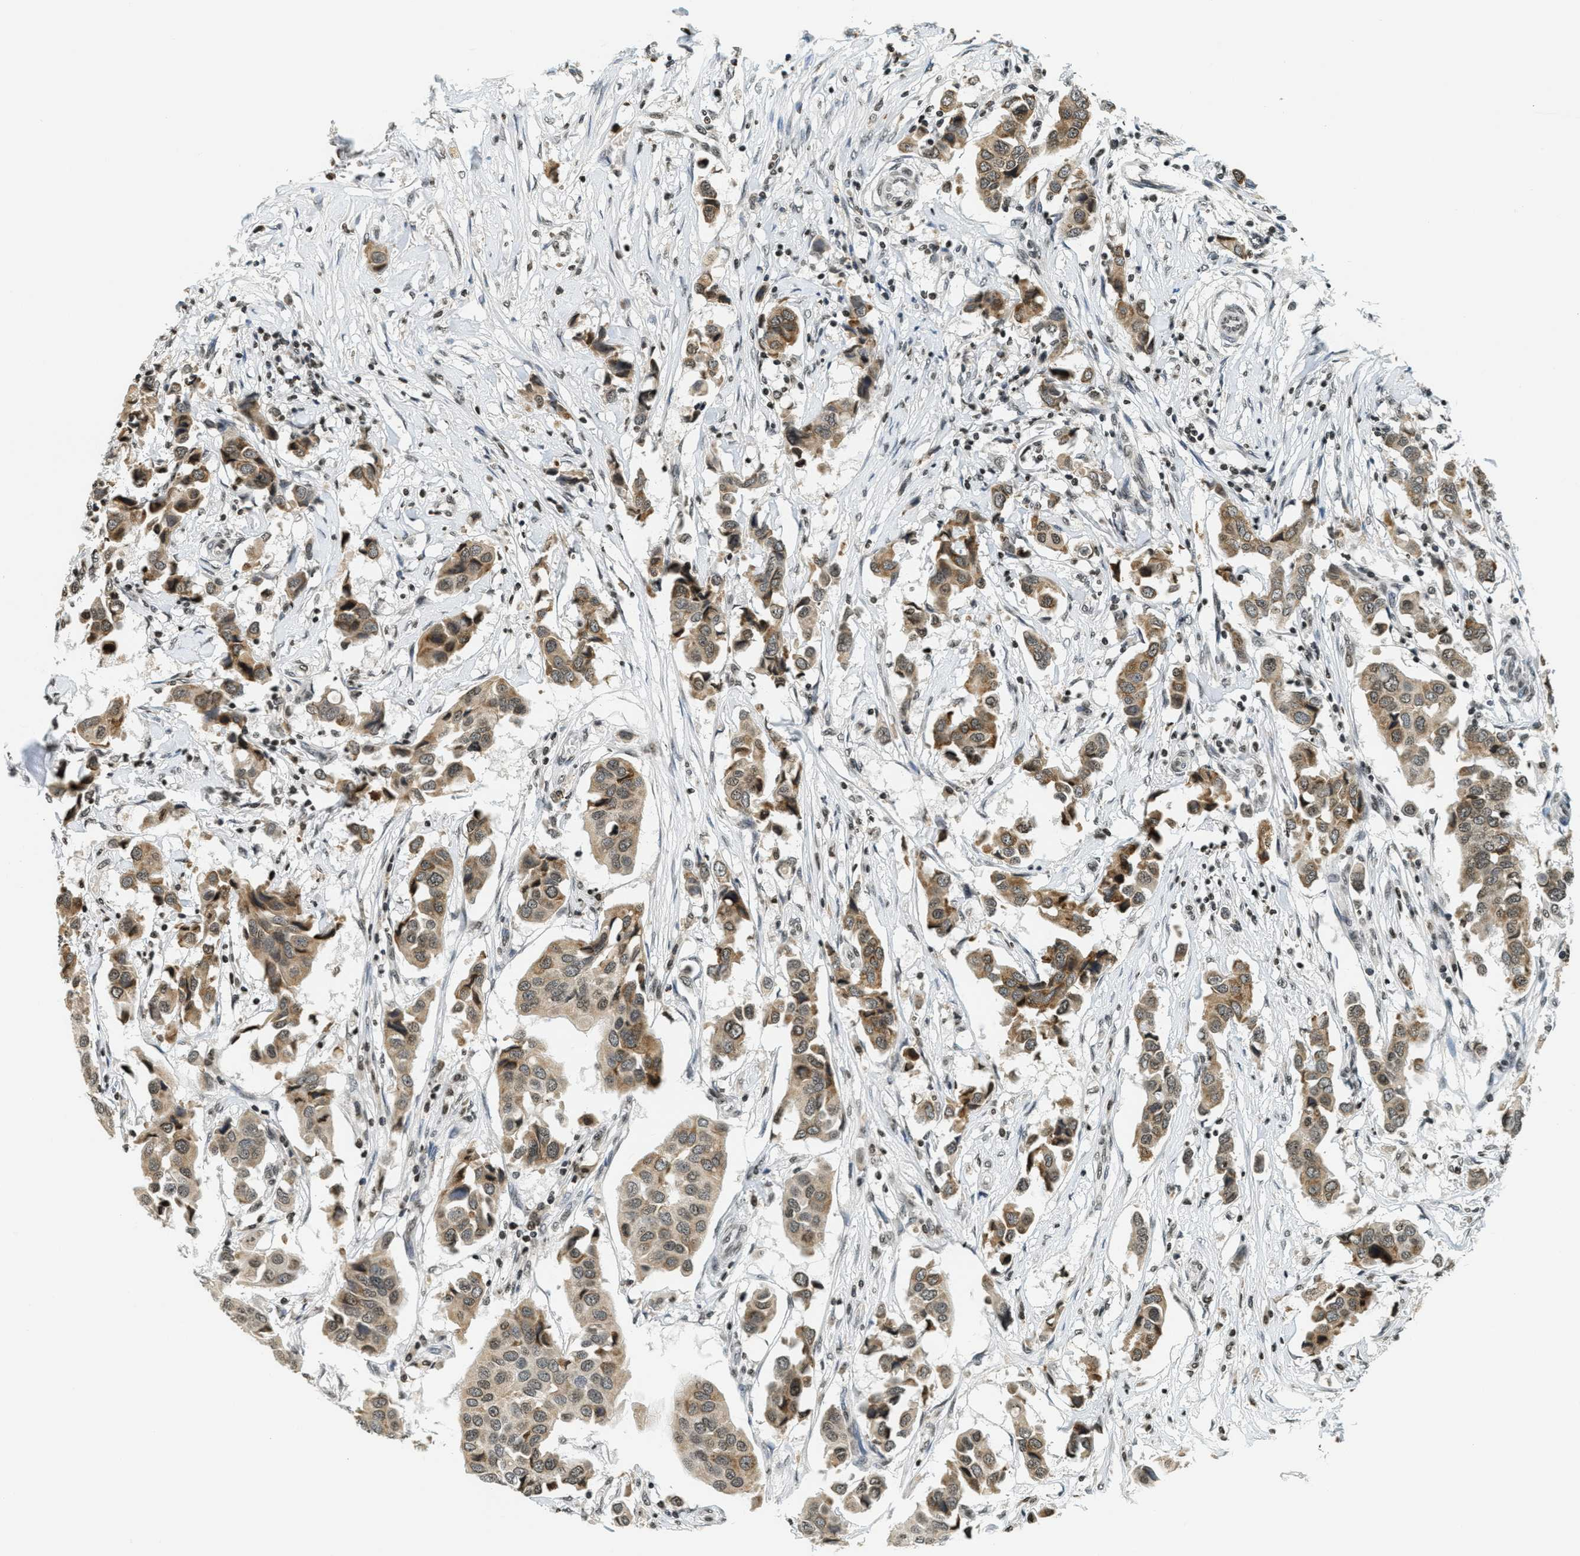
{"staining": {"intensity": "moderate", "quantity": ">75%", "location": "cytoplasmic/membranous,nuclear"}, "tissue": "breast cancer", "cell_type": "Tumor cells", "image_type": "cancer", "snomed": [{"axis": "morphology", "description": "Duct carcinoma"}, {"axis": "topography", "description": "Breast"}], "caption": "Immunohistochemistry (DAB) staining of human breast cancer reveals moderate cytoplasmic/membranous and nuclear protein staining in about >75% of tumor cells.", "gene": "LDB2", "patient": {"sex": "female", "age": 80}}